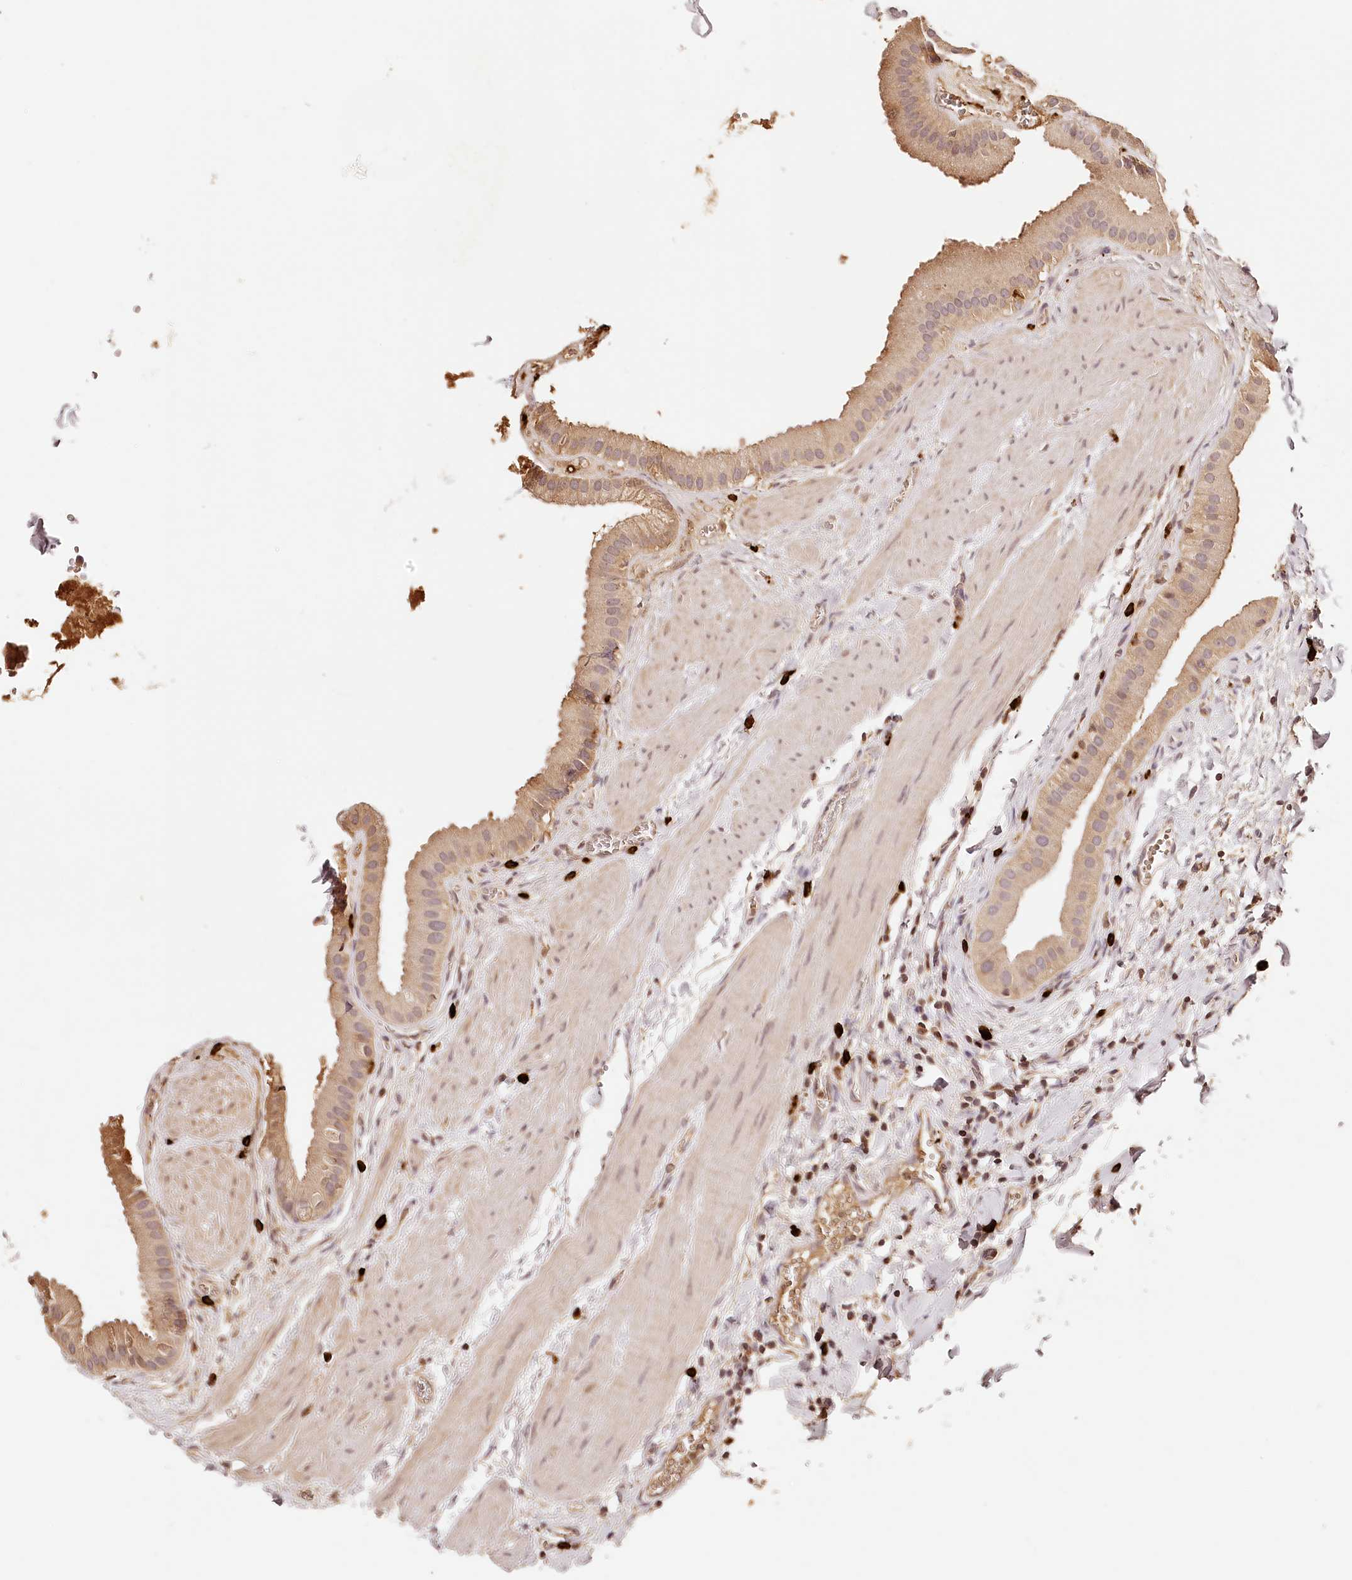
{"staining": {"intensity": "weak", "quantity": "25%-75%", "location": "cytoplasmic/membranous"}, "tissue": "gallbladder", "cell_type": "Glandular cells", "image_type": "normal", "snomed": [{"axis": "morphology", "description": "Normal tissue, NOS"}, {"axis": "topography", "description": "Gallbladder"}], "caption": "Gallbladder stained with a brown dye demonstrates weak cytoplasmic/membranous positive staining in approximately 25%-75% of glandular cells.", "gene": "SYNGR1", "patient": {"sex": "male", "age": 55}}